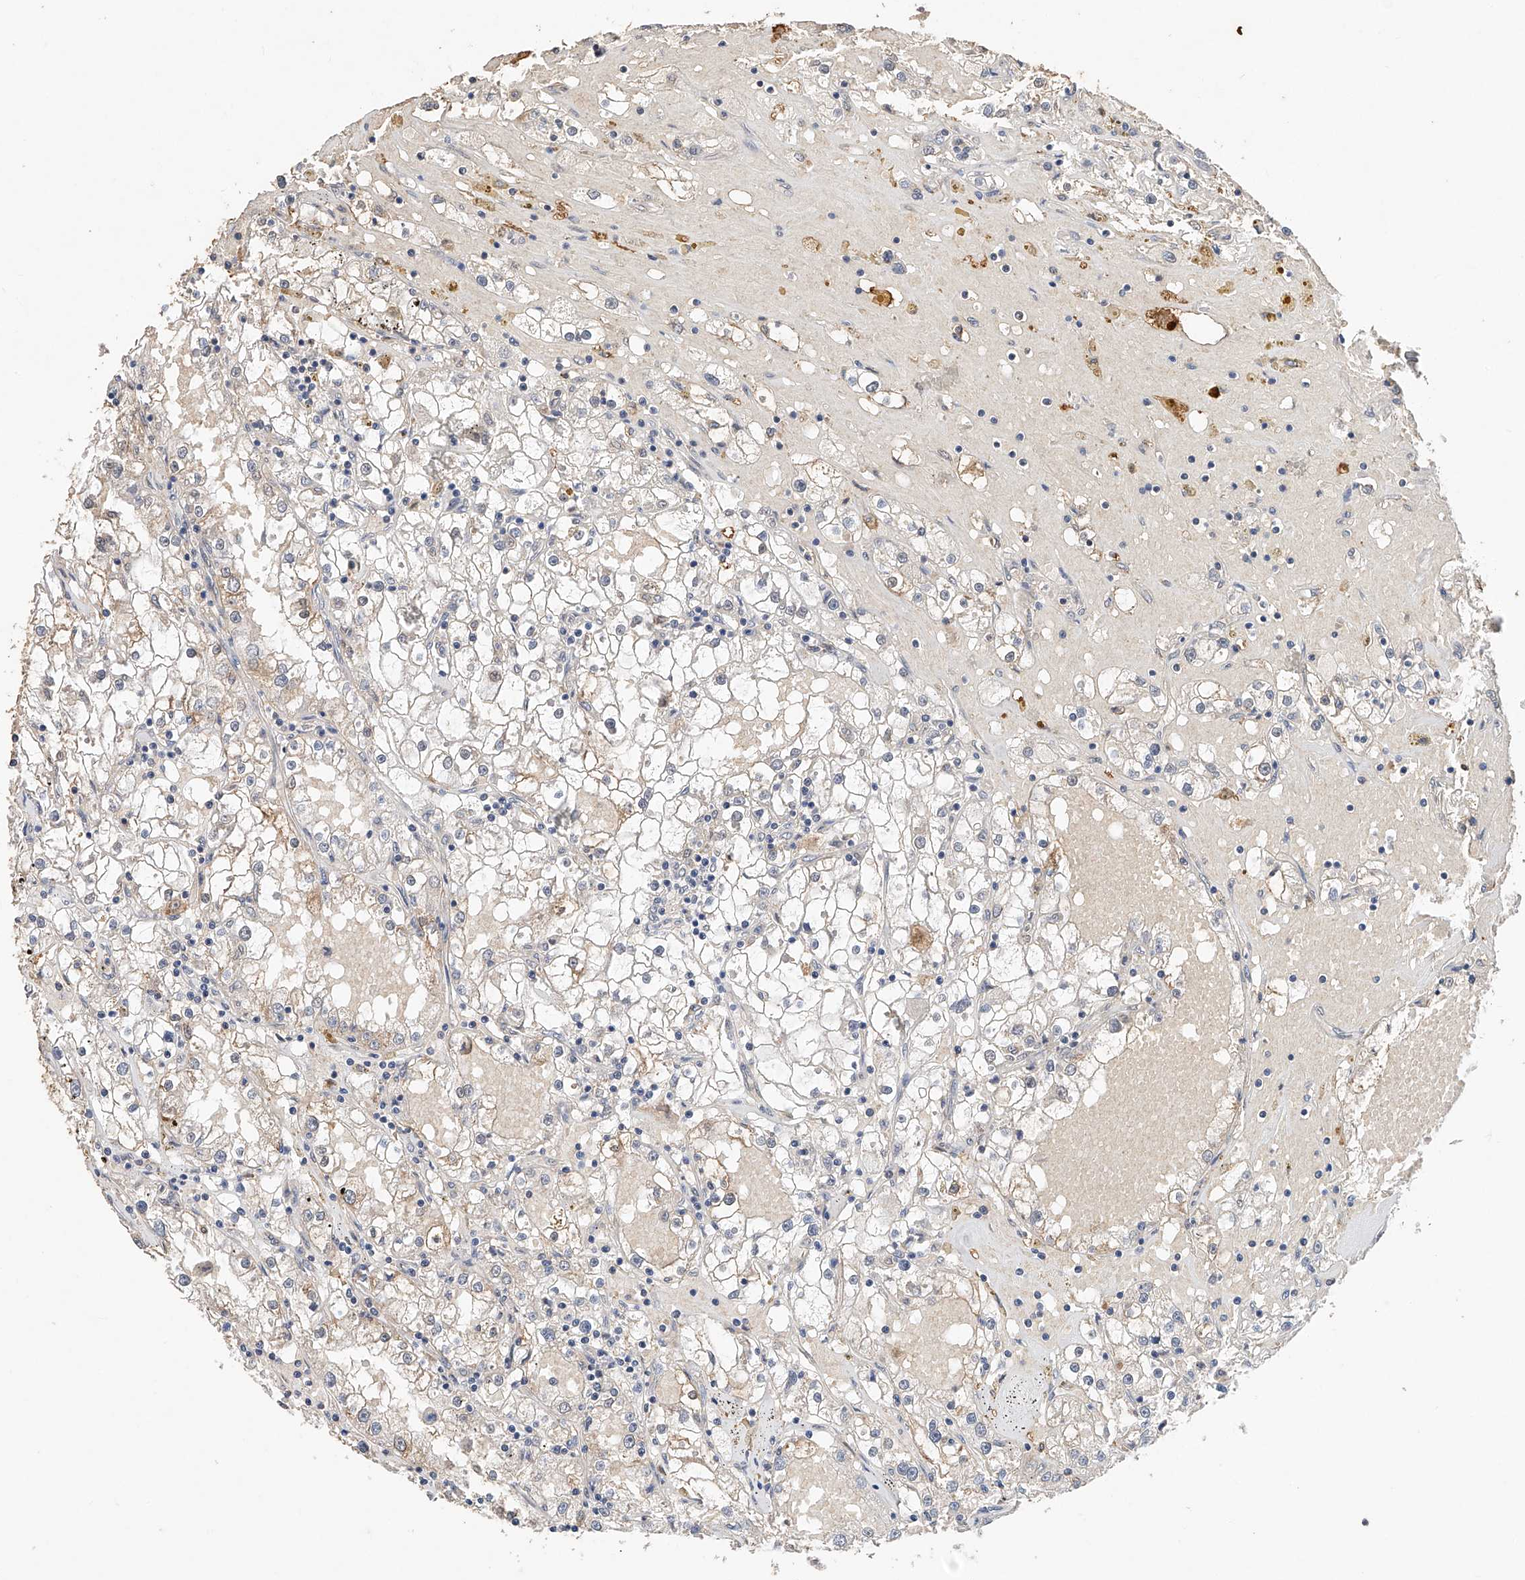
{"staining": {"intensity": "weak", "quantity": "<25%", "location": "cytoplasmic/membranous"}, "tissue": "renal cancer", "cell_type": "Tumor cells", "image_type": "cancer", "snomed": [{"axis": "morphology", "description": "Adenocarcinoma, NOS"}, {"axis": "topography", "description": "Kidney"}], "caption": "DAB (3,3'-diaminobenzidine) immunohistochemical staining of adenocarcinoma (renal) reveals no significant positivity in tumor cells.", "gene": "CERS4", "patient": {"sex": "male", "age": 56}}